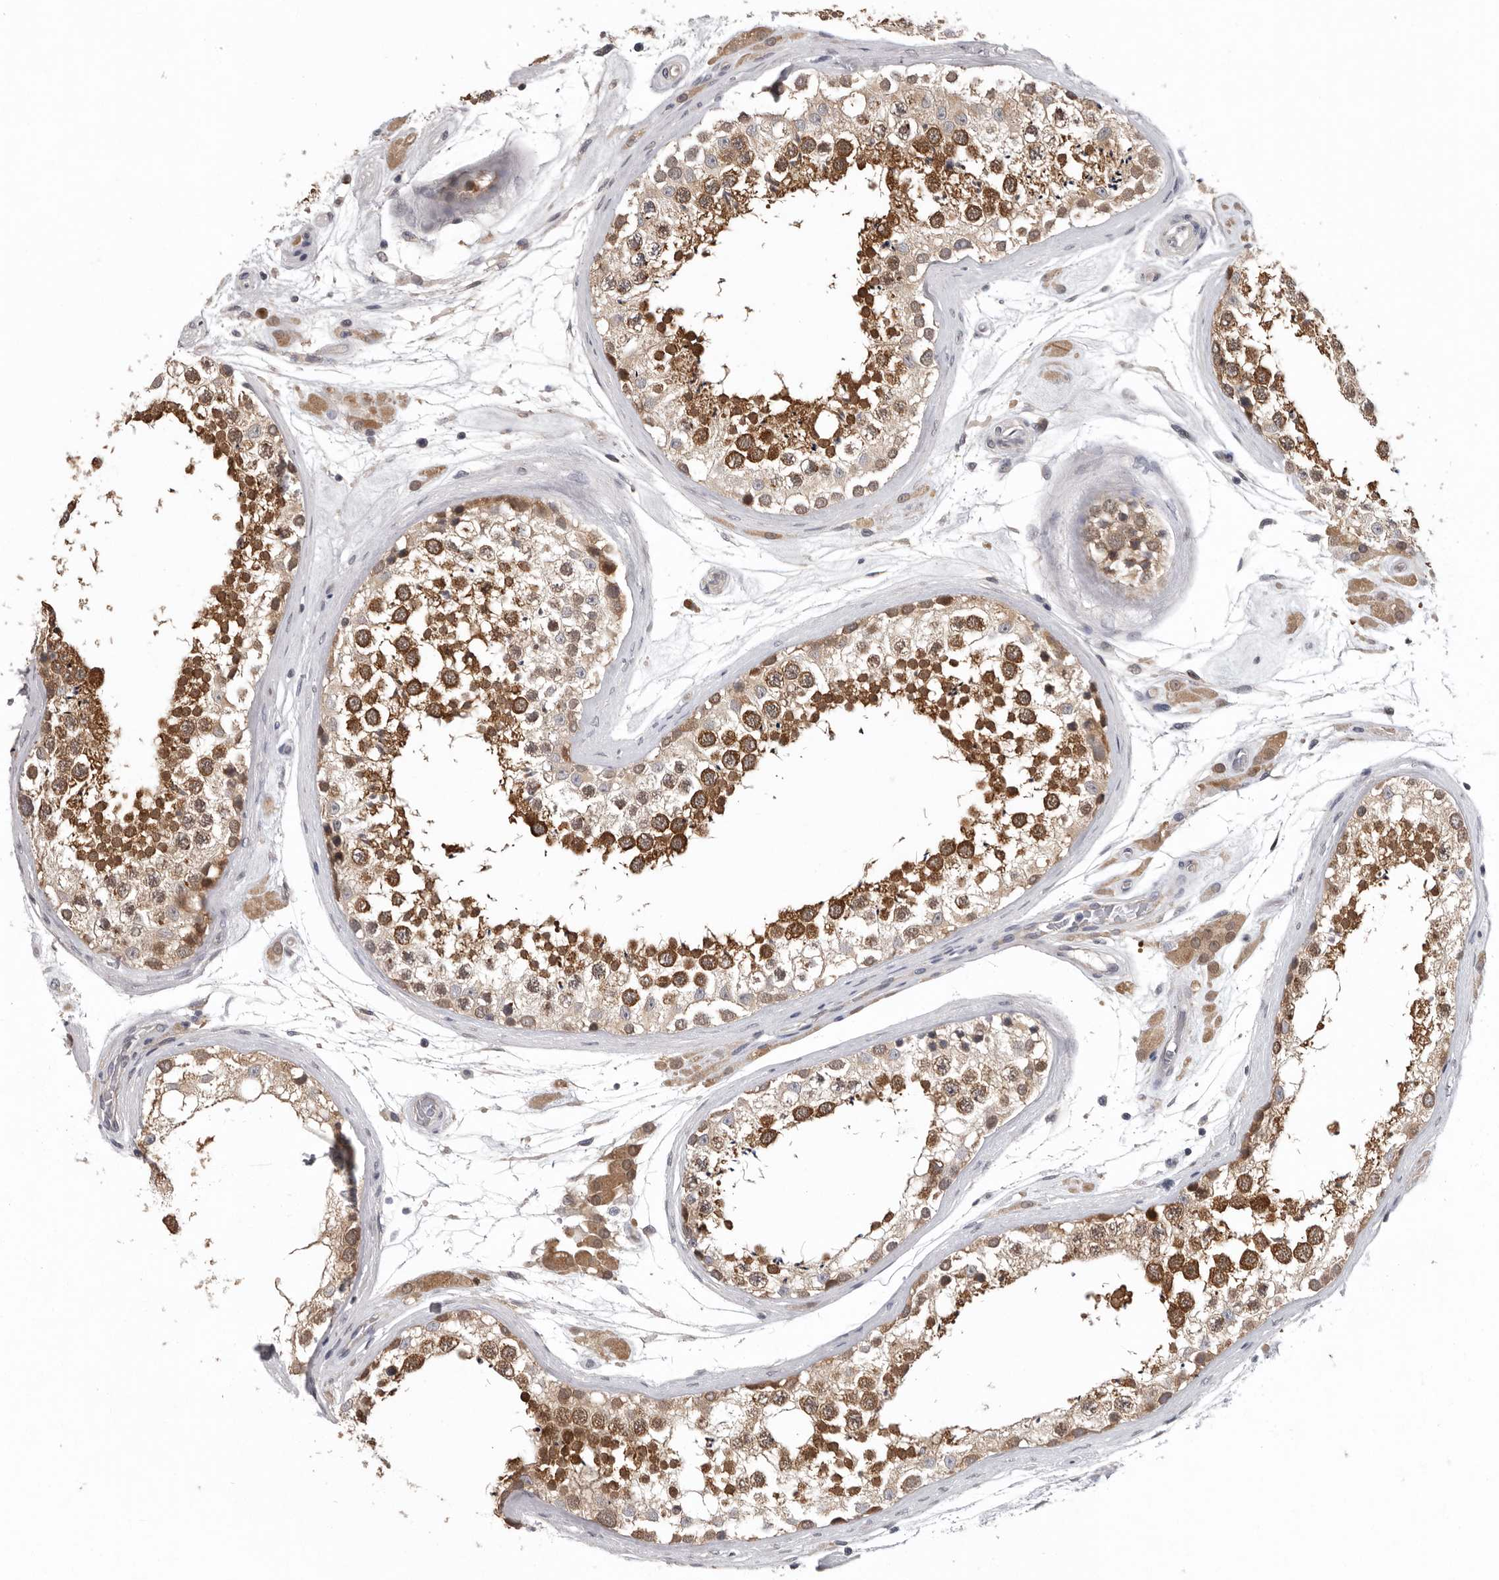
{"staining": {"intensity": "strong", "quantity": "25%-75%", "location": "cytoplasmic/membranous"}, "tissue": "testis", "cell_type": "Cells in seminiferous ducts", "image_type": "normal", "snomed": [{"axis": "morphology", "description": "Normal tissue, NOS"}, {"axis": "topography", "description": "Testis"}], "caption": "This micrograph displays benign testis stained with IHC to label a protein in brown. The cytoplasmic/membranous of cells in seminiferous ducts show strong positivity for the protein. Nuclei are counter-stained blue.", "gene": "RALGPS2", "patient": {"sex": "male", "age": 46}}